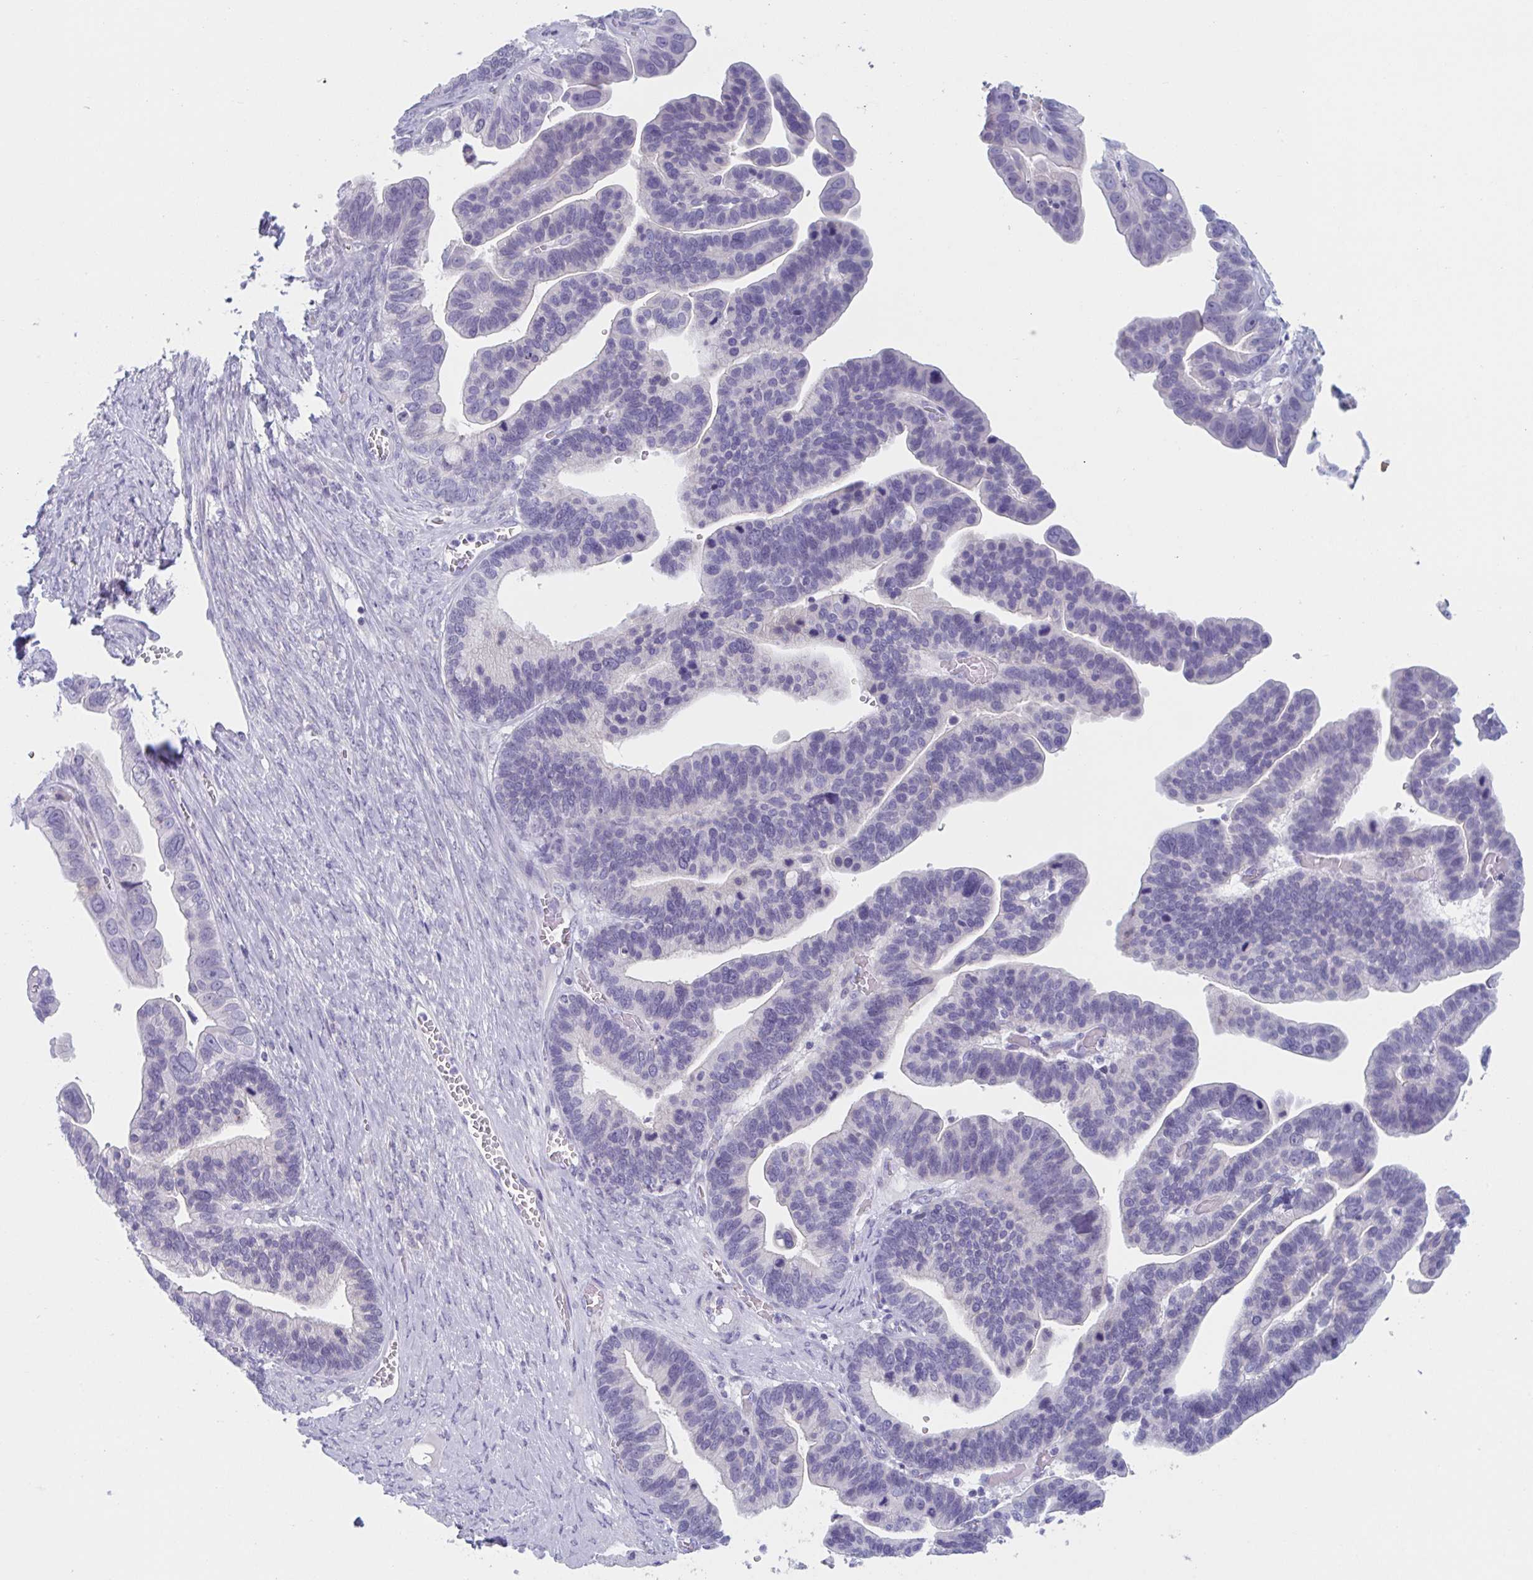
{"staining": {"intensity": "negative", "quantity": "none", "location": "none"}, "tissue": "ovarian cancer", "cell_type": "Tumor cells", "image_type": "cancer", "snomed": [{"axis": "morphology", "description": "Cystadenocarcinoma, serous, NOS"}, {"axis": "topography", "description": "Ovary"}], "caption": "DAB (3,3'-diaminobenzidine) immunohistochemical staining of ovarian cancer (serous cystadenocarcinoma) displays no significant expression in tumor cells.", "gene": "HSD11B2", "patient": {"sex": "female", "age": 56}}